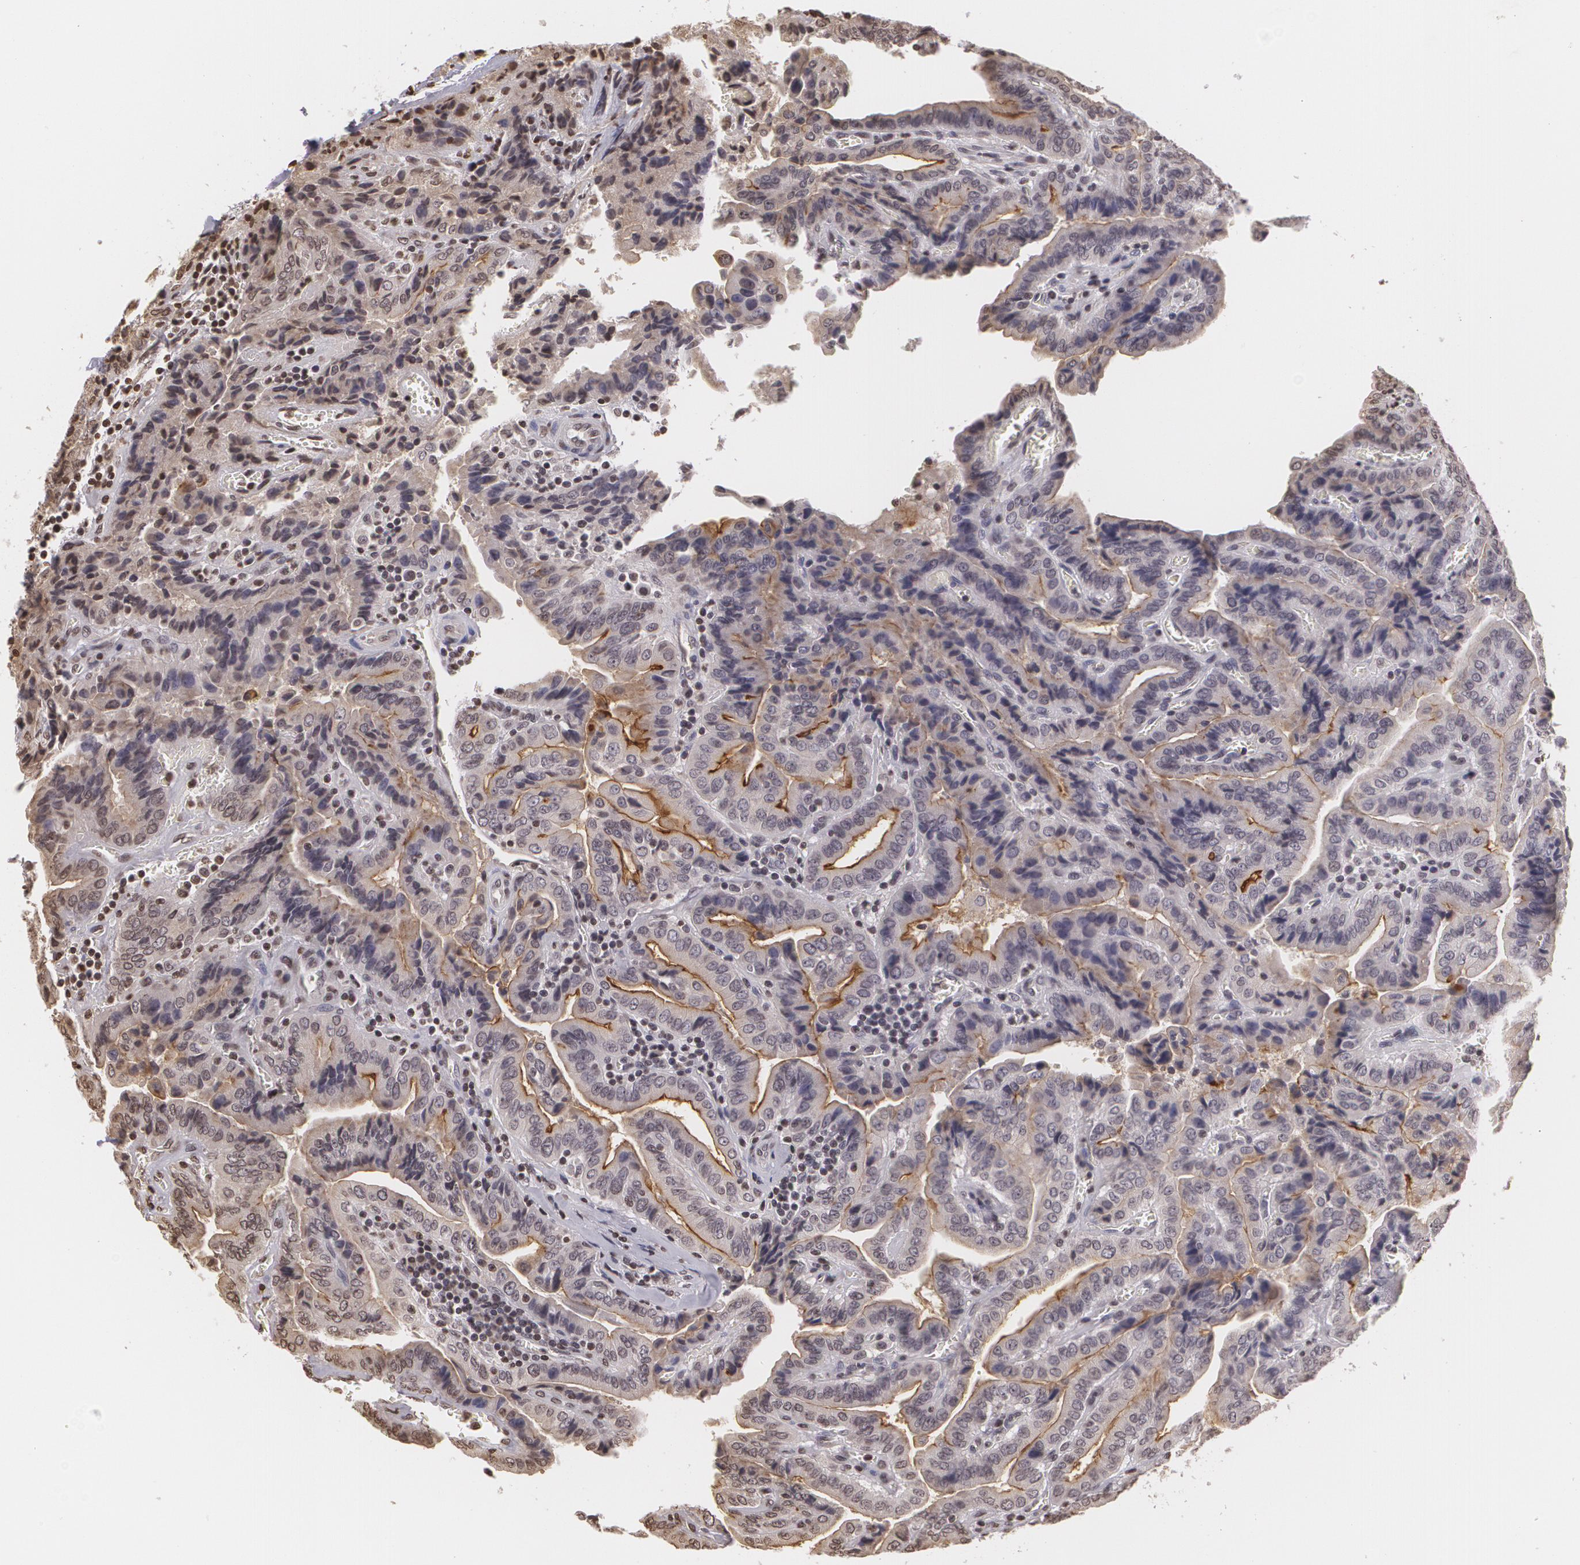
{"staining": {"intensity": "moderate", "quantity": ">75%", "location": "cytoplasmic/membranous"}, "tissue": "thyroid cancer", "cell_type": "Tumor cells", "image_type": "cancer", "snomed": [{"axis": "morphology", "description": "Papillary adenocarcinoma, NOS"}, {"axis": "topography", "description": "Thyroid gland"}], "caption": "Immunohistochemistry image of human papillary adenocarcinoma (thyroid) stained for a protein (brown), which exhibits medium levels of moderate cytoplasmic/membranous expression in about >75% of tumor cells.", "gene": "MUC1", "patient": {"sex": "female", "age": 71}}